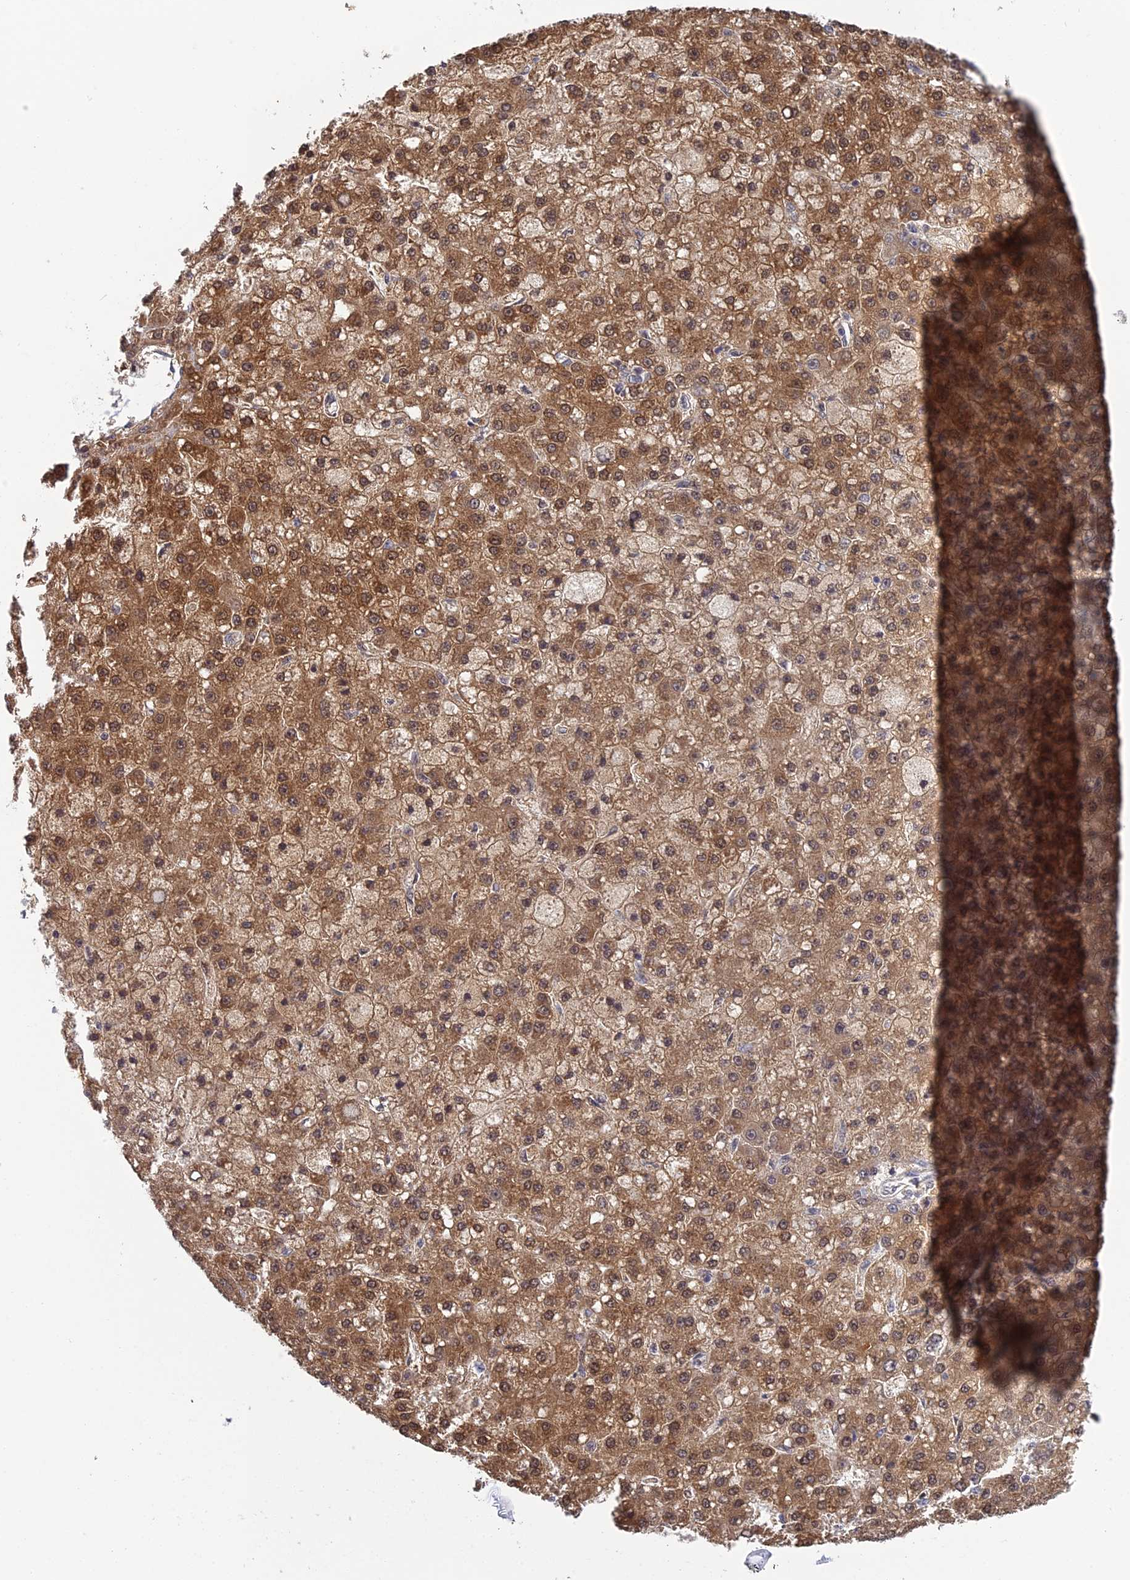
{"staining": {"intensity": "moderate", "quantity": ">75%", "location": "cytoplasmic/membranous,nuclear"}, "tissue": "liver cancer", "cell_type": "Tumor cells", "image_type": "cancer", "snomed": [{"axis": "morphology", "description": "Carcinoma, Hepatocellular, NOS"}, {"axis": "topography", "description": "Liver"}], "caption": "Immunohistochemical staining of human liver cancer (hepatocellular carcinoma) displays medium levels of moderate cytoplasmic/membranous and nuclear positivity in approximately >75% of tumor cells.", "gene": "ELOA2", "patient": {"sex": "male", "age": 67}}